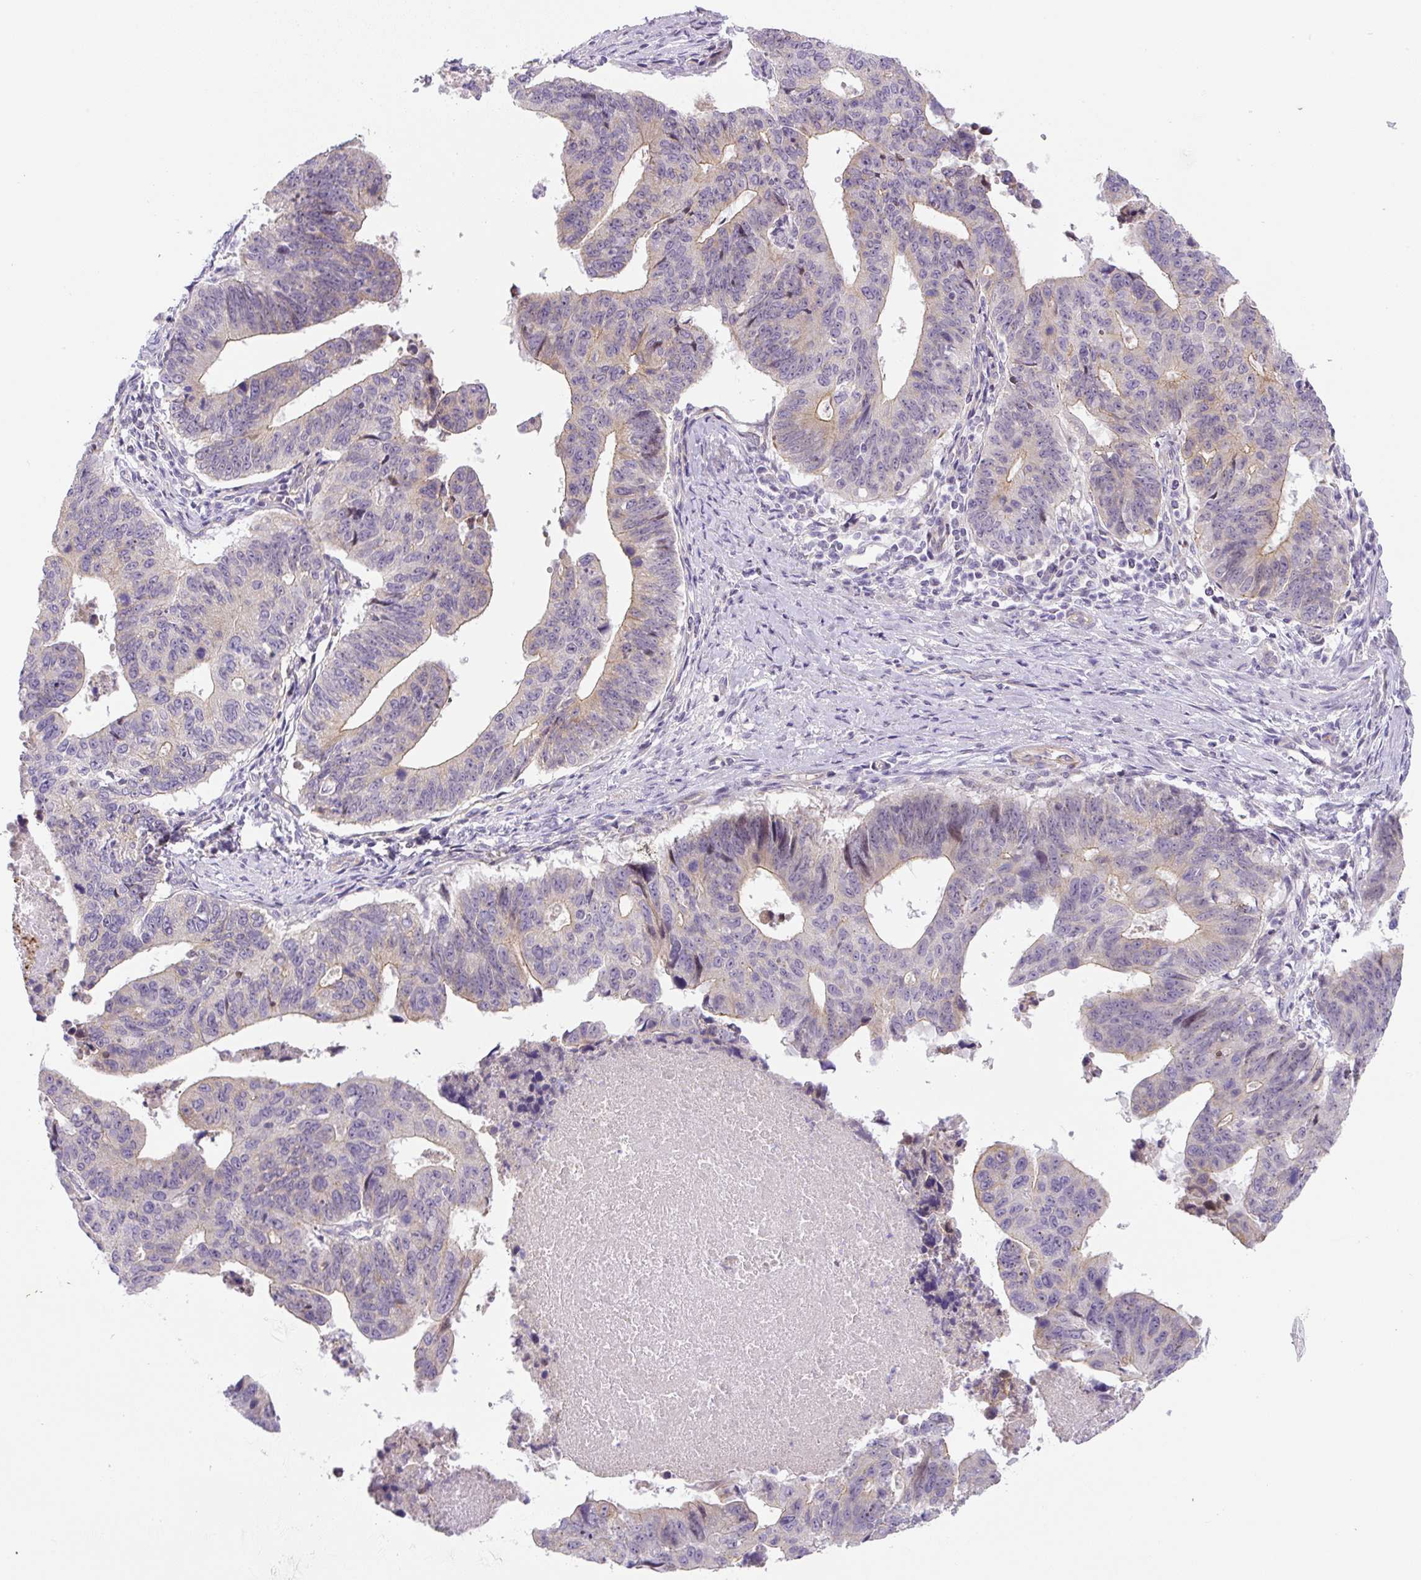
{"staining": {"intensity": "weak", "quantity": "25%-75%", "location": "cytoplasmic/membranous"}, "tissue": "stomach cancer", "cell_type": "Tumor cells", "image_type": "cancer", "snomed": [{"axis": "morphology", "description": "Adenocarcinoma, NOS"}, {"axis": "topography", "description": "Stomach"}], "caption": "Human stomach adenocarcinoma stained with a brown dye exhibits weak cytoplasmic/membranous positive staining in approximately 25%-75% of tumor cells.", "gene": "ADAMTS19", "patient": {"sex": "male", "age": 59}}